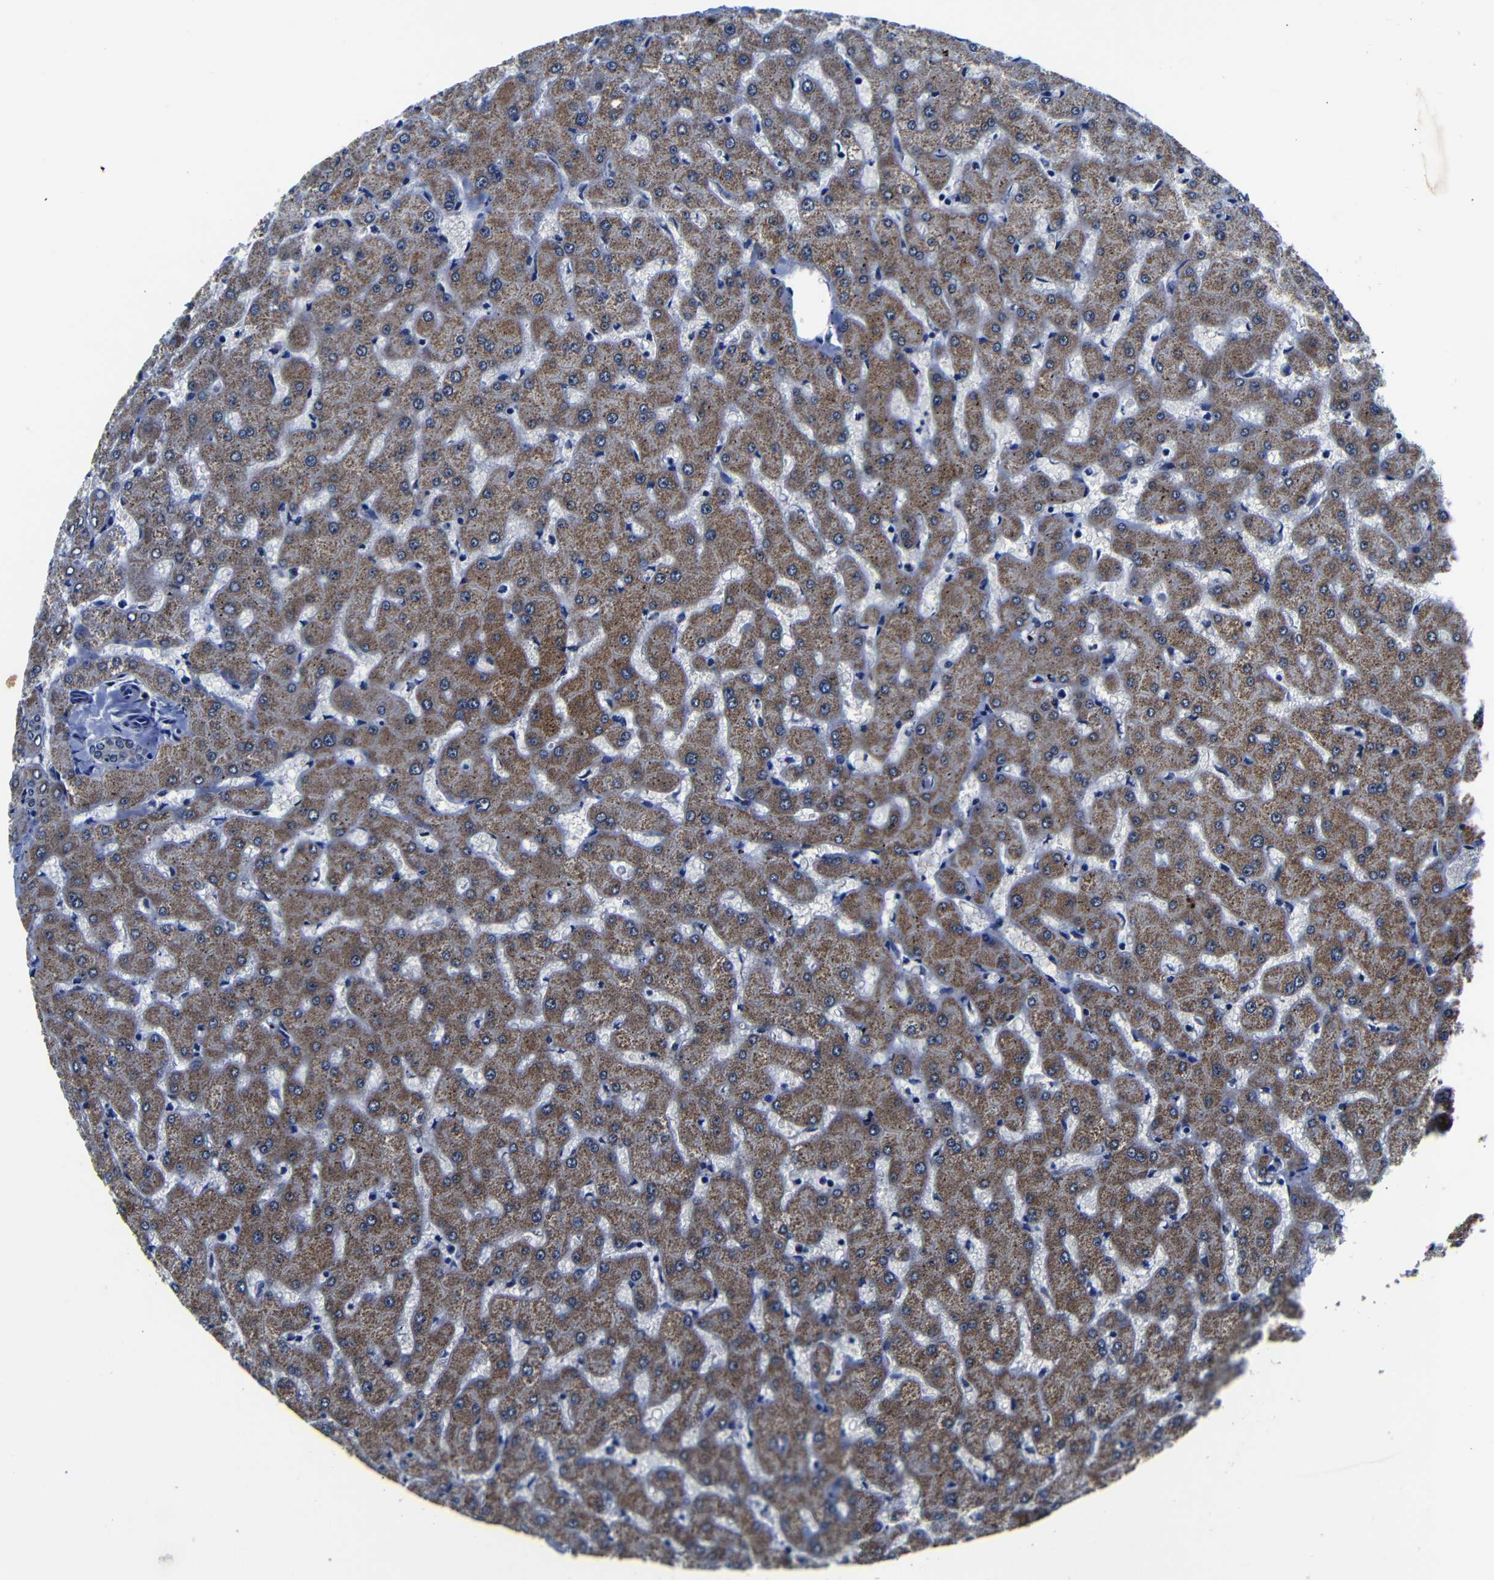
{"staining": {"intensity": "negative", "quantity": "none", "location": "none"}, "tissue": "liver", "cell_type": "Cholangiocytes", "image_type": "normal", "snomed": [{"axis": "morphology", "description": "Normal tissue, NOS"}, {"axis": "topography", "description": "Liver"}], "caption": "This is a photomicrograph of IHC staining of normal liver, which shows no positivity in cholangiocytes. (DAB (3,3'-diaminobenzidine) immunohistochemistry with hematoxylin counter stain).", "gene": "DEPP1", "patient": {"sex": "female", "age": 63}}